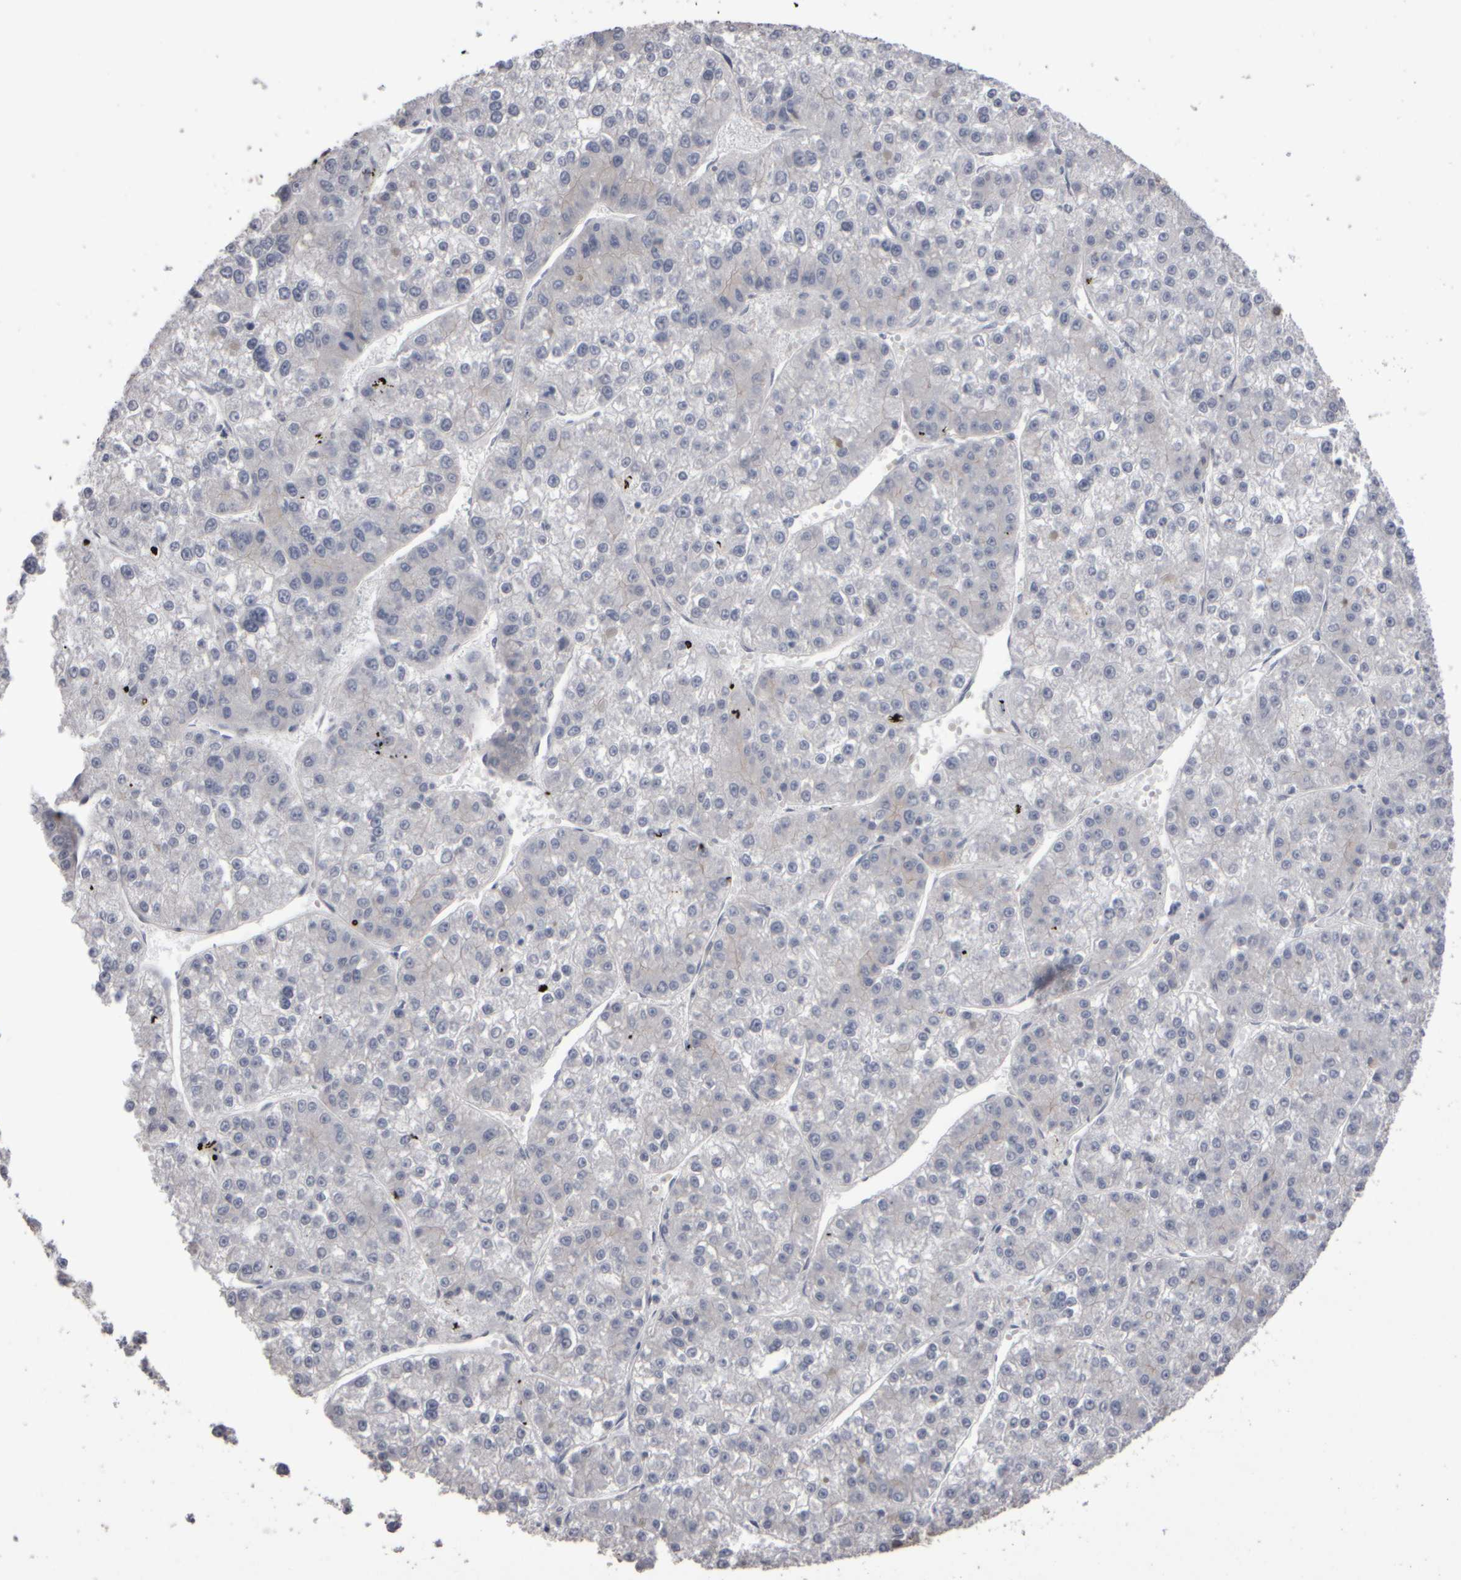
{"staining": {"intensity": "negative", "quantity": "none", "location": "none"}, "tissue": "liver cancer", "cell_type": "Tumor cells", "image_type": "cancer", "snomed": [{"axis": "morphology", "description": "Carcinoma, Hepatocellular, NOS"}, {"axis": "topography", "description": "Liver"}], "caption": "Immunohistochemical staining of human liver cancer (hepatocellular carcinoma) exhibits no significant positivity in tumor cells.", "gene": "EPHX2", "patient": {"sex": "female", "age": 73}}